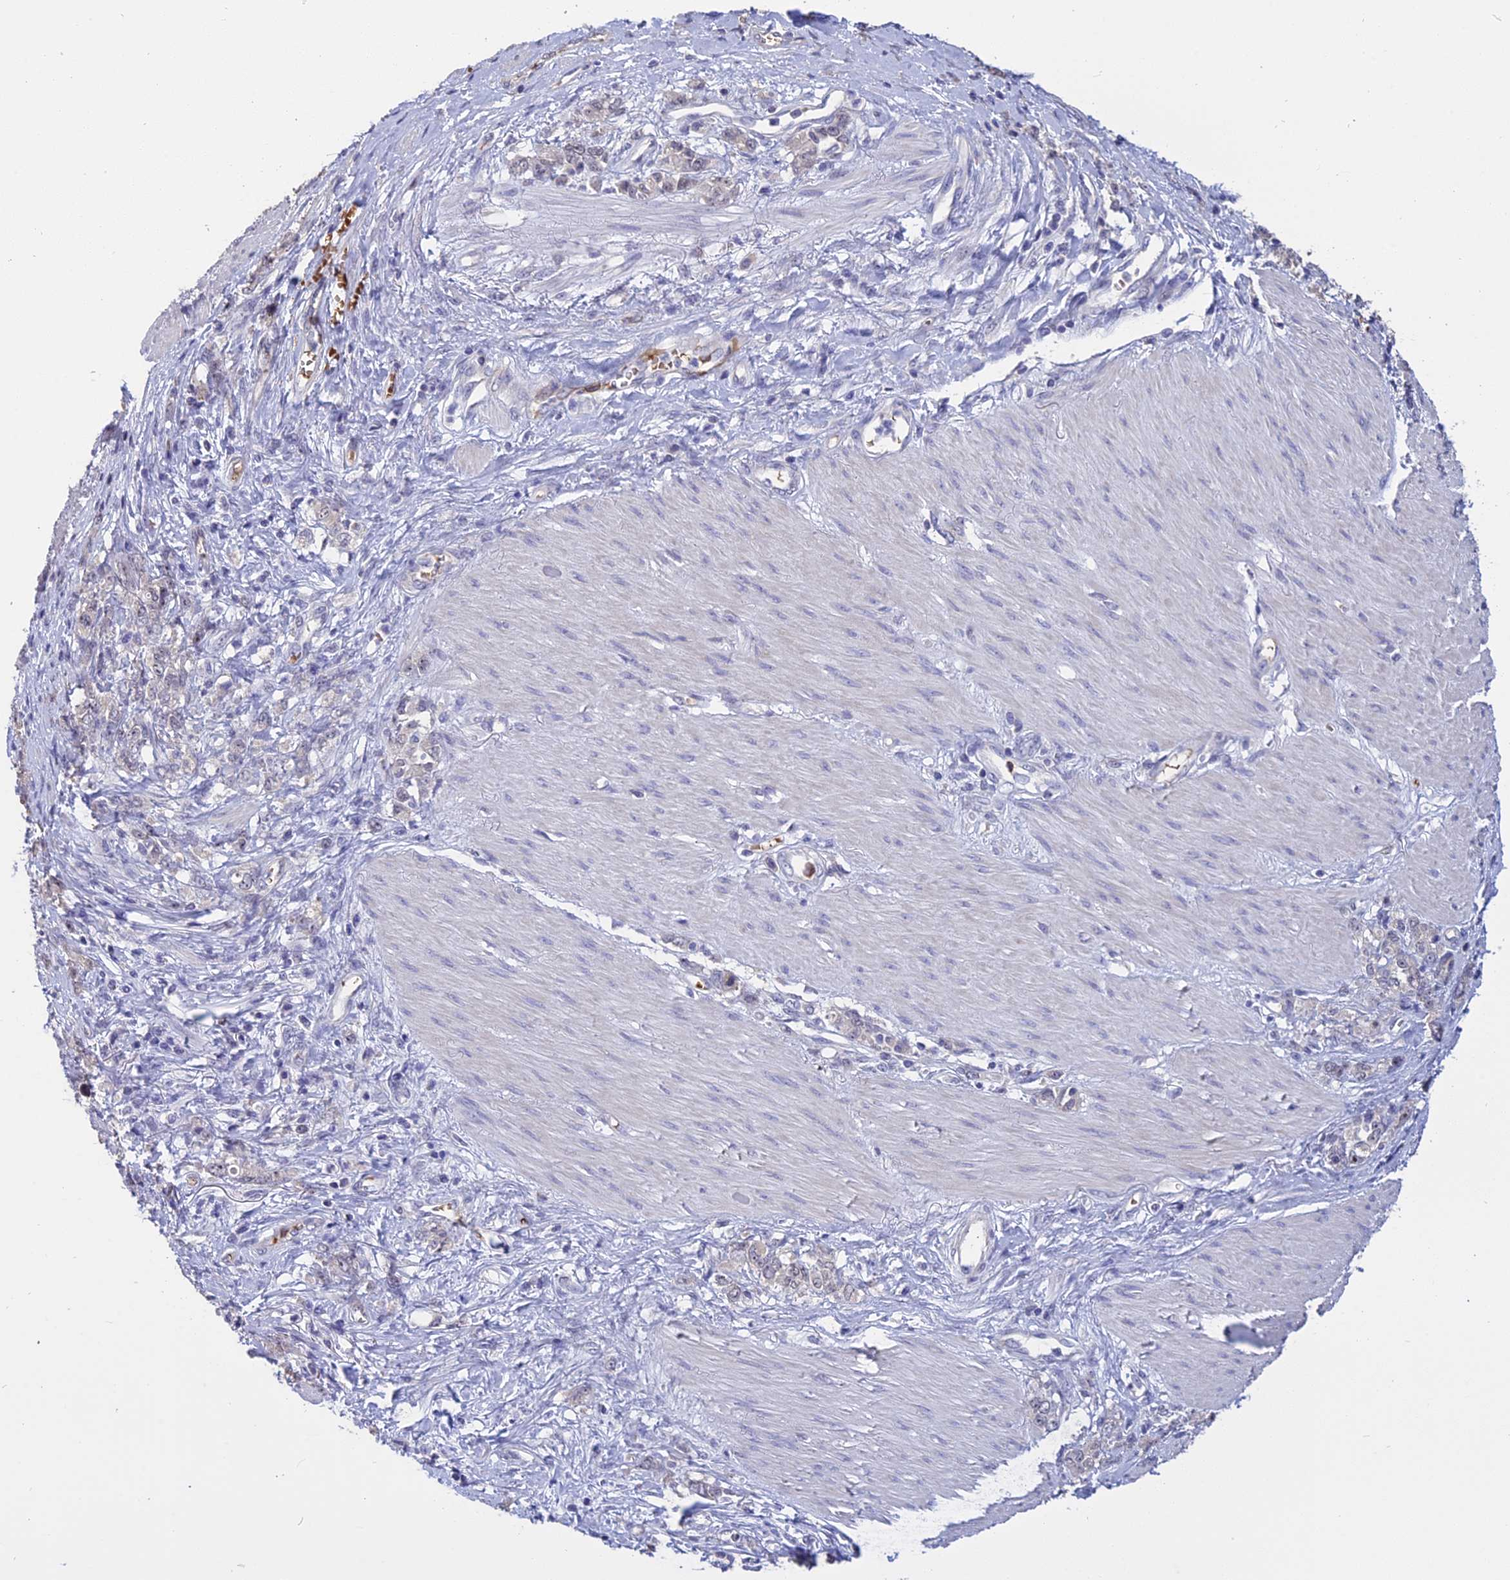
{"staining": {"intensity": "negative", "quantity": "none", "location": "none"}, "tissue": "stomach cancer", "cell_type": "Tumor cells", "image_type": "cancer", "snomed": [{"axis": "morphology", "description": "Adenocarcinoma, NOS"}, {"axis": "topography", "description": "Stomach"}], "caption": "Immunohistochemistry (IHC) photomicrograph of neoplastic tissue: human stomach cancer stained with DAB (3,3'-diaminobenzidine) exhibits no significant protein staining in tumor cells. (DAB immunohistochemistry (IHC) with hematoxylin counter stain).", "gene": "KNOP1", "patient": {"sex": "female", "age": 76}}